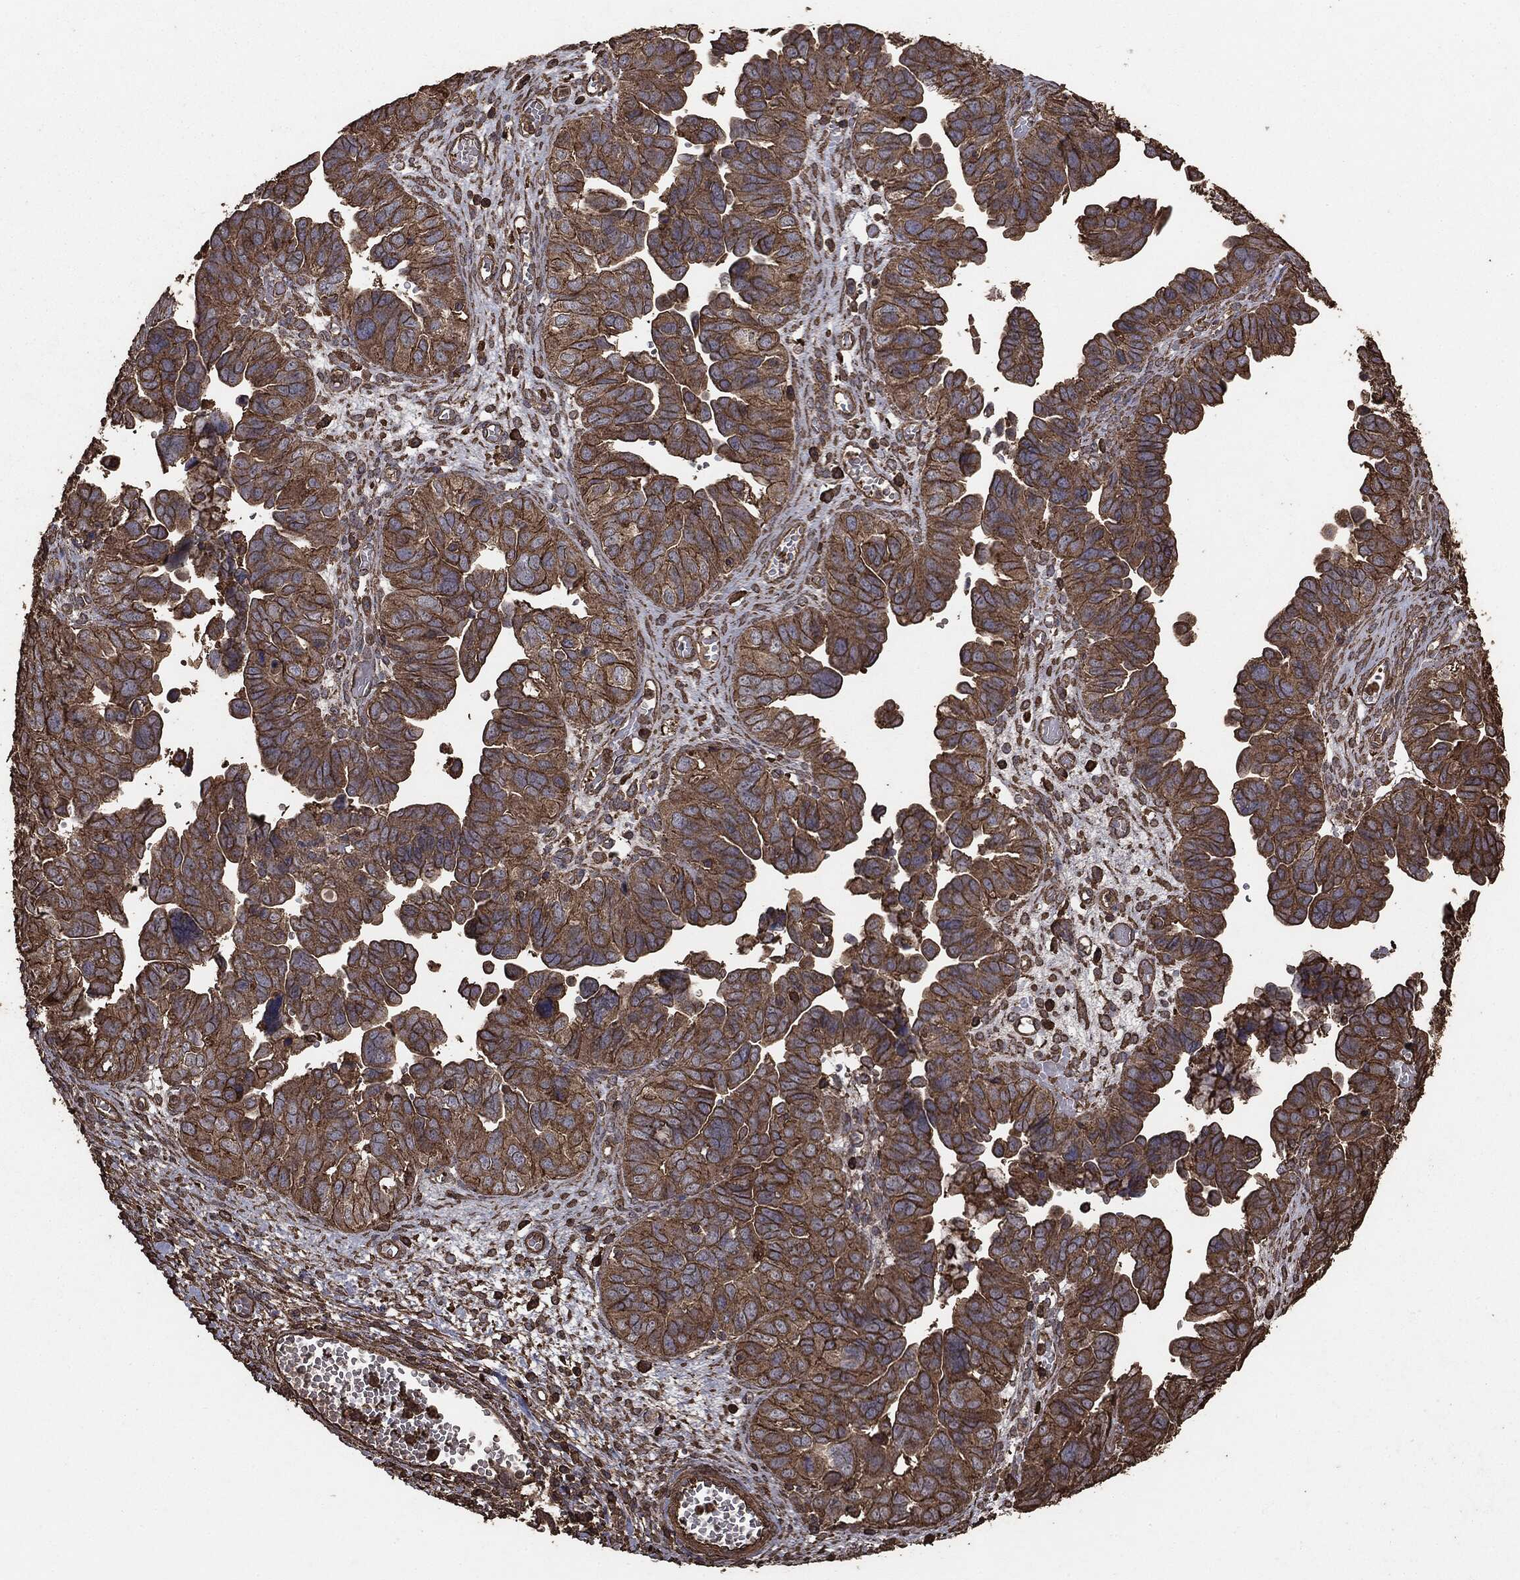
{"staining": {"intensity": "moderate", "quantity": ">75%", "location": "cytoplasmic/membranous"}, "tissue": "ovarian cancer", "cell_type": "Tumor cells", "image_type": "cancer", "snomed": [{"axis": "morphology", "description": "Cystadenocarcinoma, serous, NOS"}, {"axis": "topography", "description": "Ovary"}], "caption": "Protein expression analysis of human ovarian serous cystadenocarcinoma reveals moderate cytoplasmic/membranous positivity in about >75% of tumor cells.", "gene": "MTOR", "patient": {"sex": "female", "age": 64}}